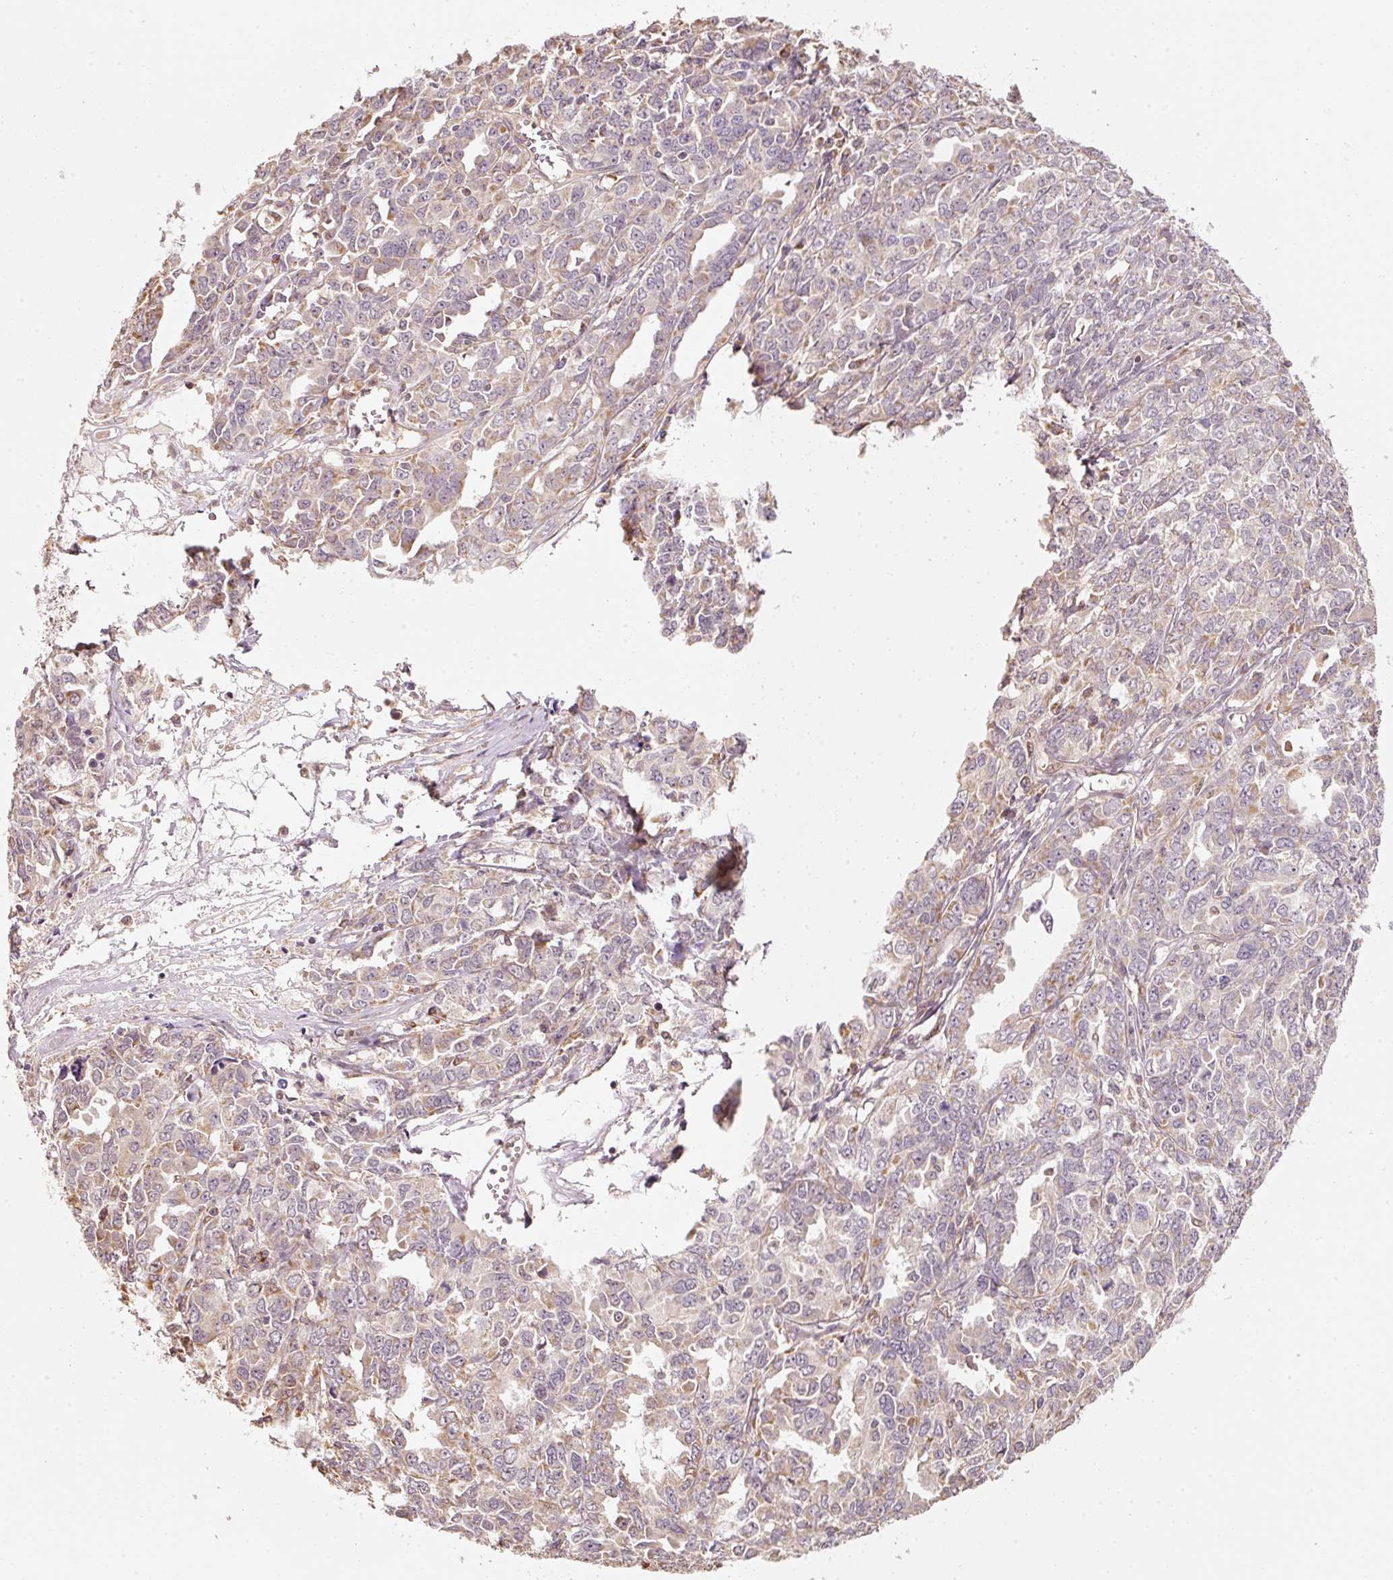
{"staining": {"intensity": "moderate", "quantity": "<25%", "location": "cytoplasmic/membranous"}, "tissue": "ovarian cancer", "cell_type": "Tumor cells", "image_type": "cancer", "snomed": [{"axis": "morphology", "description": "Adenocarcinoma, NOS"}, {"axis": "morphology", "description": "Carcinoma, endometroid"}, {"axis": "topography", "description": "Ovary"}], "caption": "Ovarian adenocarcinoma stained for a protein displays moderate cytoplasmic/membranous positivity in tumor cells.", "gene": "RAB35", "patient": {"sex": "female", "age": 72}}